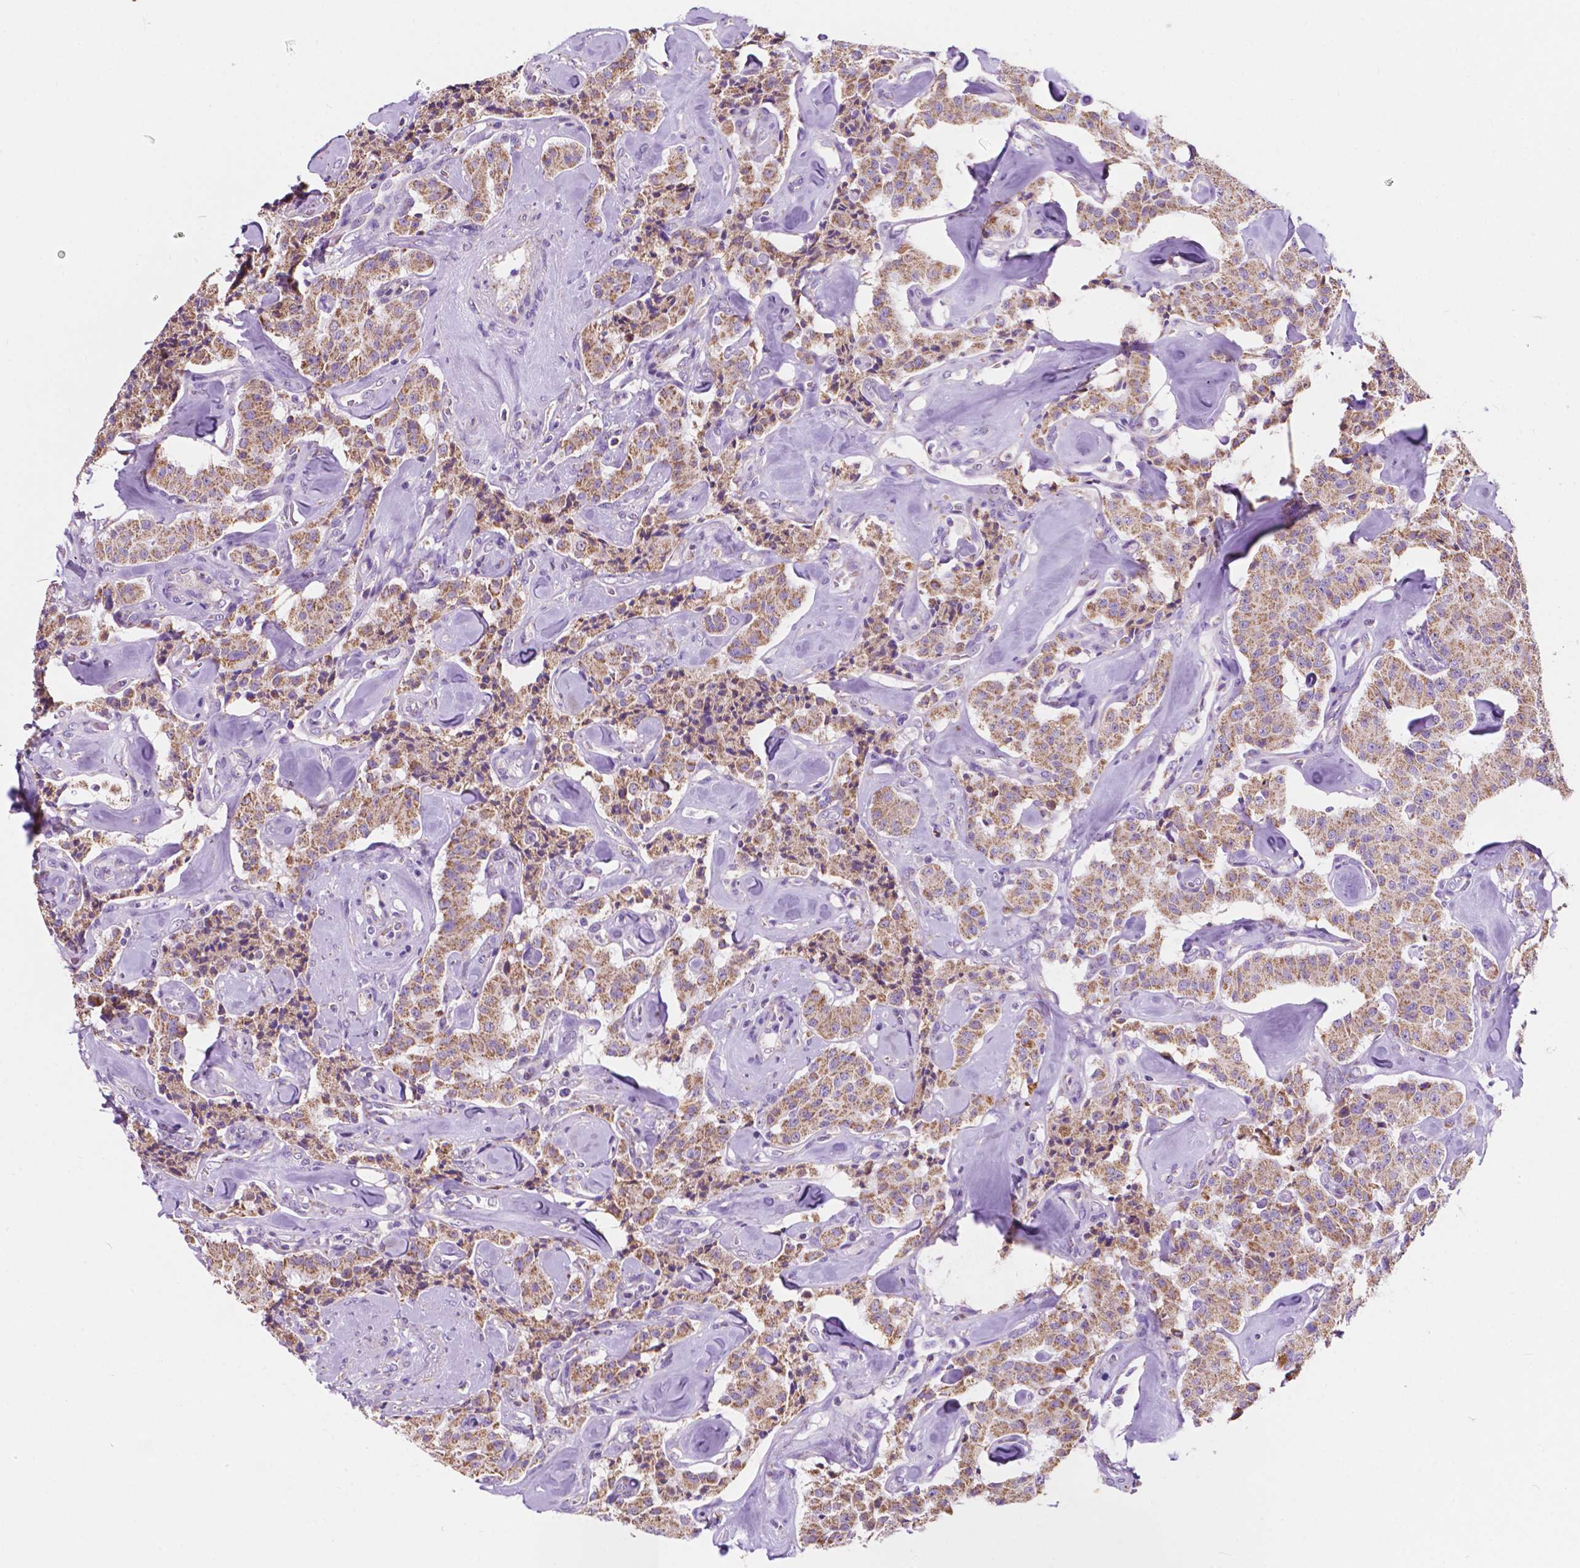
{"staining": {"intensity": "weak", "quantity": ">75%", "location": "cytoplasmic/membranous"}, "tissue": "carcinoid", "cell_type": "Tumor cells", "image_type": "cancer", "snomed": [{"axis": "morphology", "description": "Carcinoid, malignant, NOS"}, {"axis": "topography", "description": "Pancreas"}], "caption": "Tumor cells demonstrate low levels of weak cytoplasmic/membranous positivity in approximately >75% of cells in human carcinoid. (DAB IHC, brown staining for protein, blue staining for nuclei).", "gene": "TRPV5", "patient": {"sex": "male", "age": 41}}